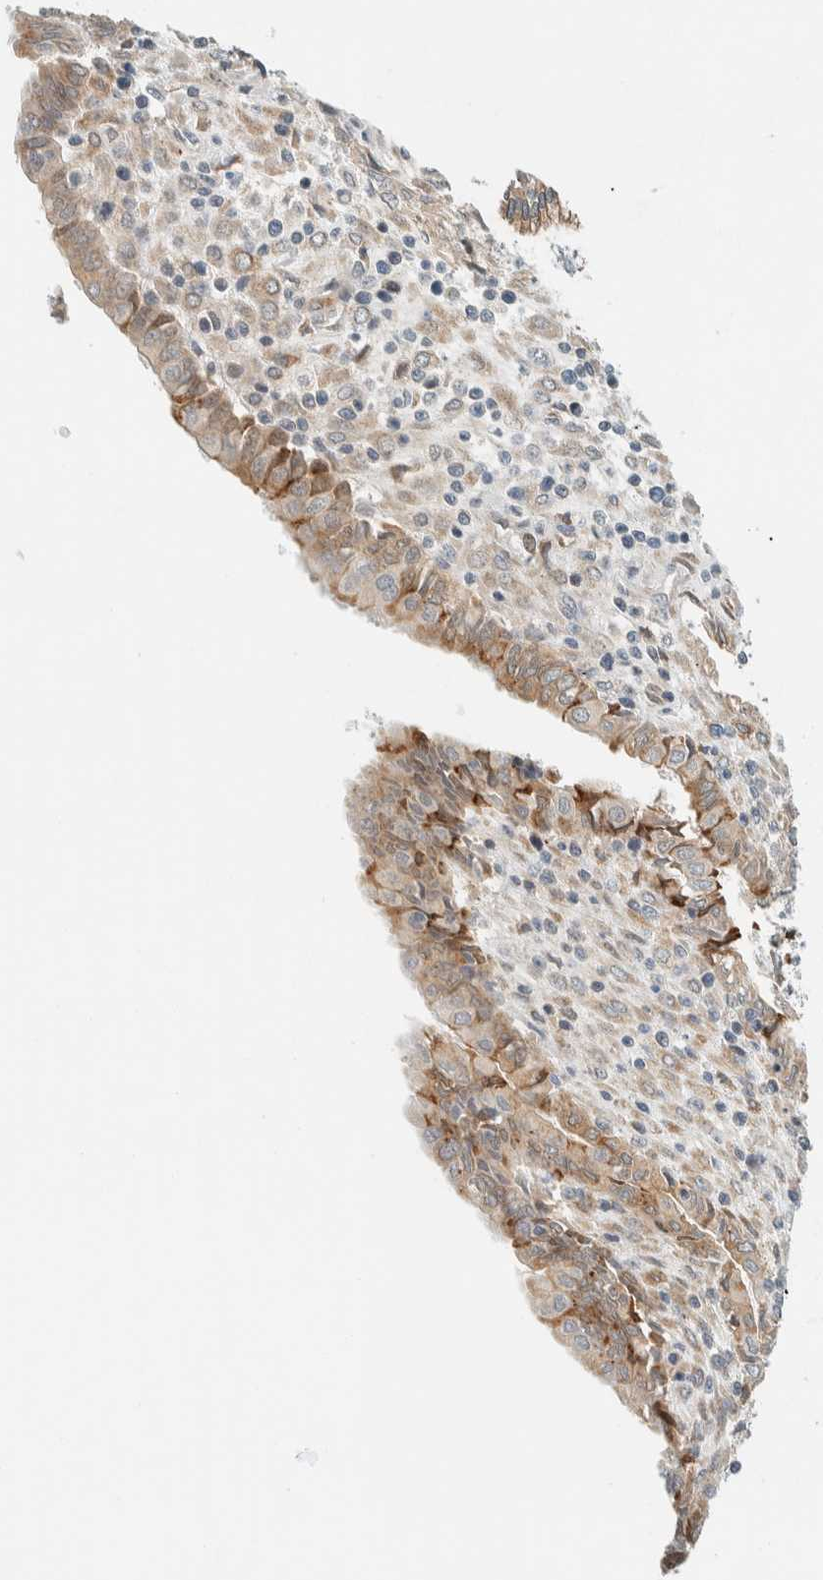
{"staining": {"intensity": "weak", "quantity": "<25%", "location": "cytoplasmic/membranous"}, "tissue": "endometrial cancer", "cell_type": "Tumor cells", "image_type": "cancer", "snomed": [{"axis": "morphology", "description": "Normal tissue, NOS"}, {"axis": "morphology", "description": "Adenocarcinoma, NOS"}, {"axis": "topography", "description": "Endometrium"}], "caption": "Tumor cells show no significant protein positivity in endometrial adenocarcinoma.", "gene": "SUMF2", "patient": {"sex": "female", "age": 53}}